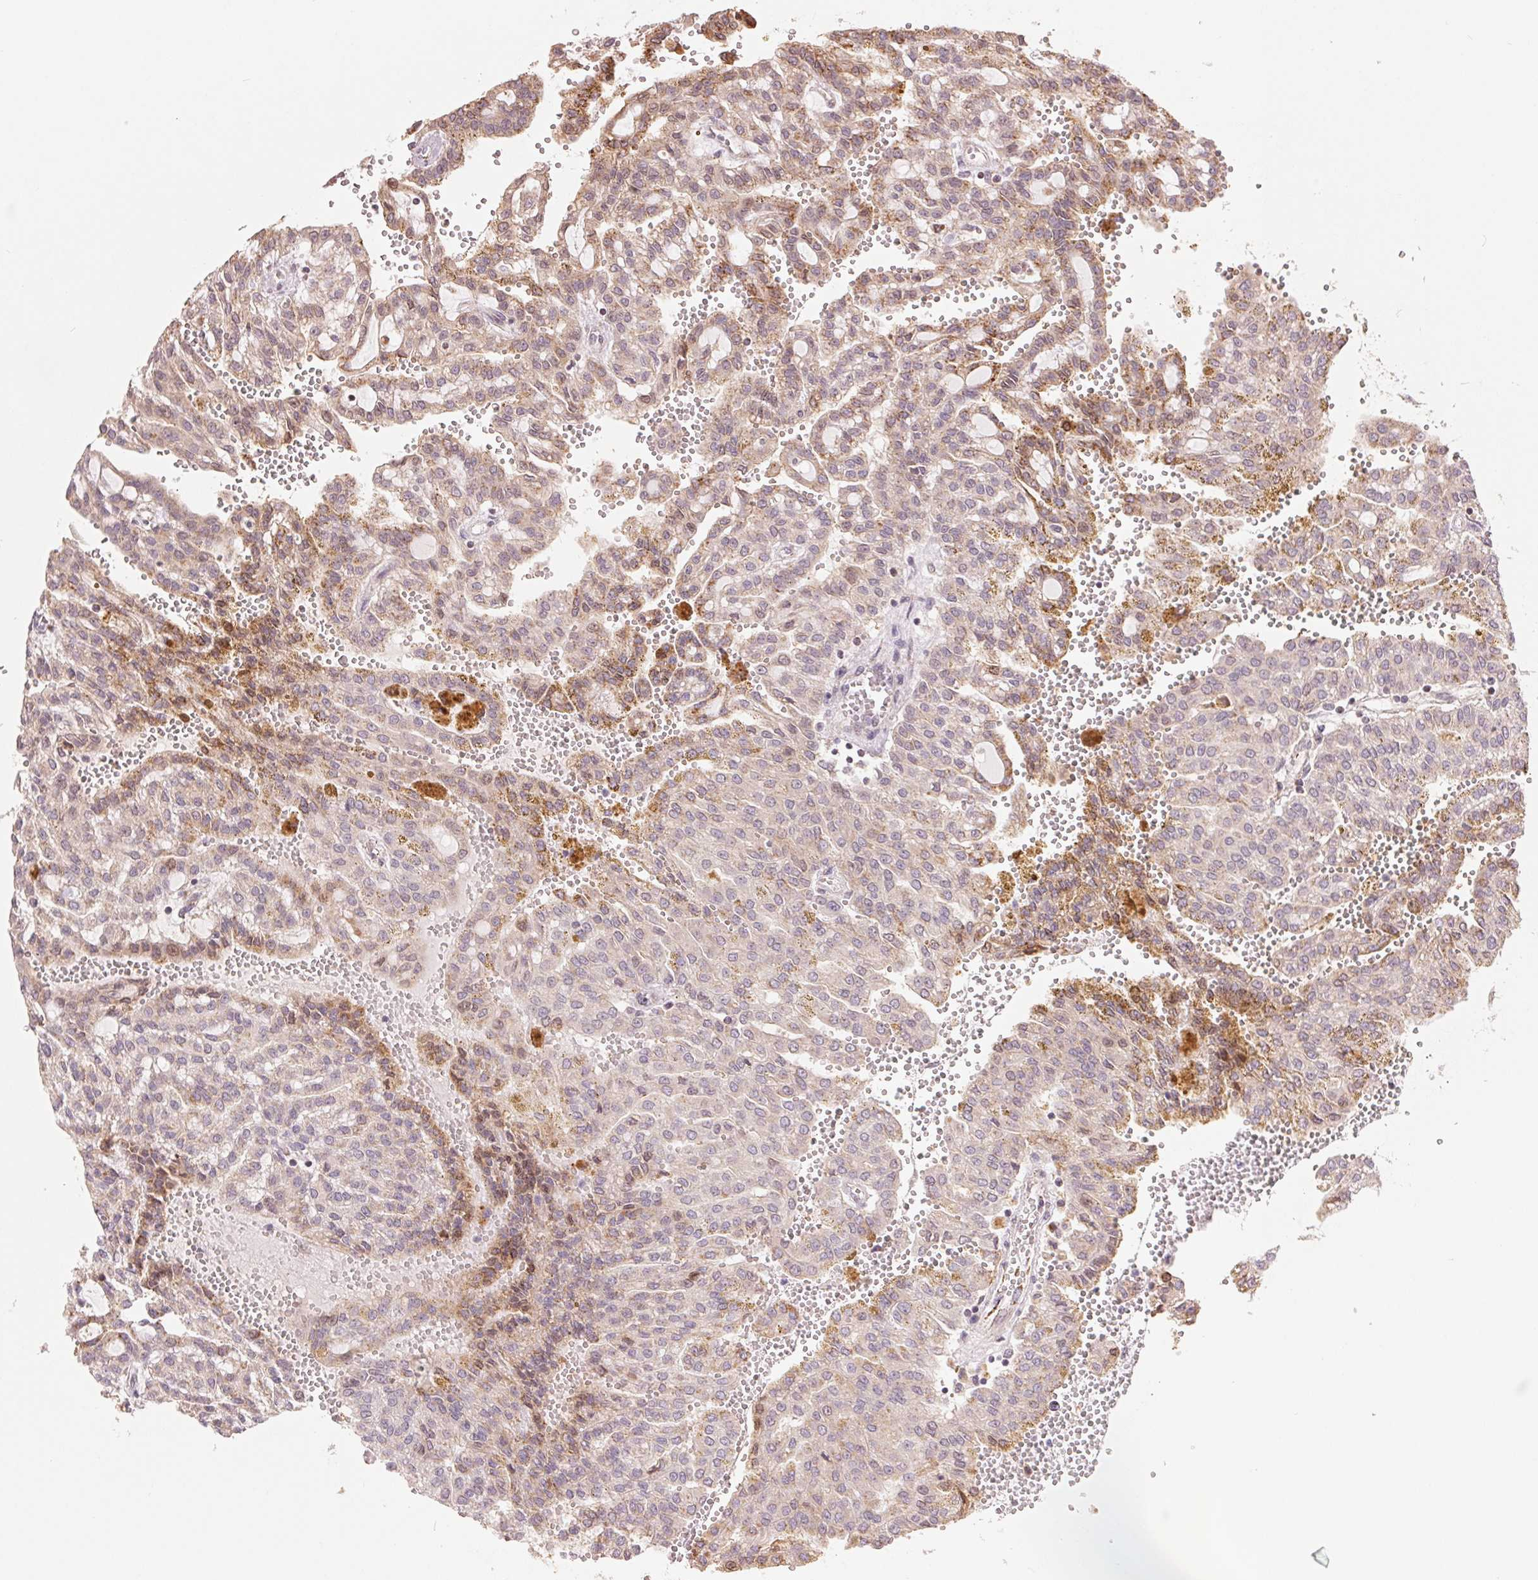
{"staining": {"intensity": "moderate", "quantity": "<25%", "location": "cytoplasmic/membranous"}, "tissue": "renal cancer", "cell_type": "Tumor cells", "image_type": "cancer", "snomed": [{"axis": "morphology", "description": "Adenocarcinoma, NOS"}, {"axis": "topography", "description": "Kidney"}], "caption": "Moderate cytoplasmic/membranous protein expression is identified in approximately <25% of tumor cells in renal adenocarcinoma.", "gene": "ARHGAP32", "patient": {"sex": "male", "age": 63}}